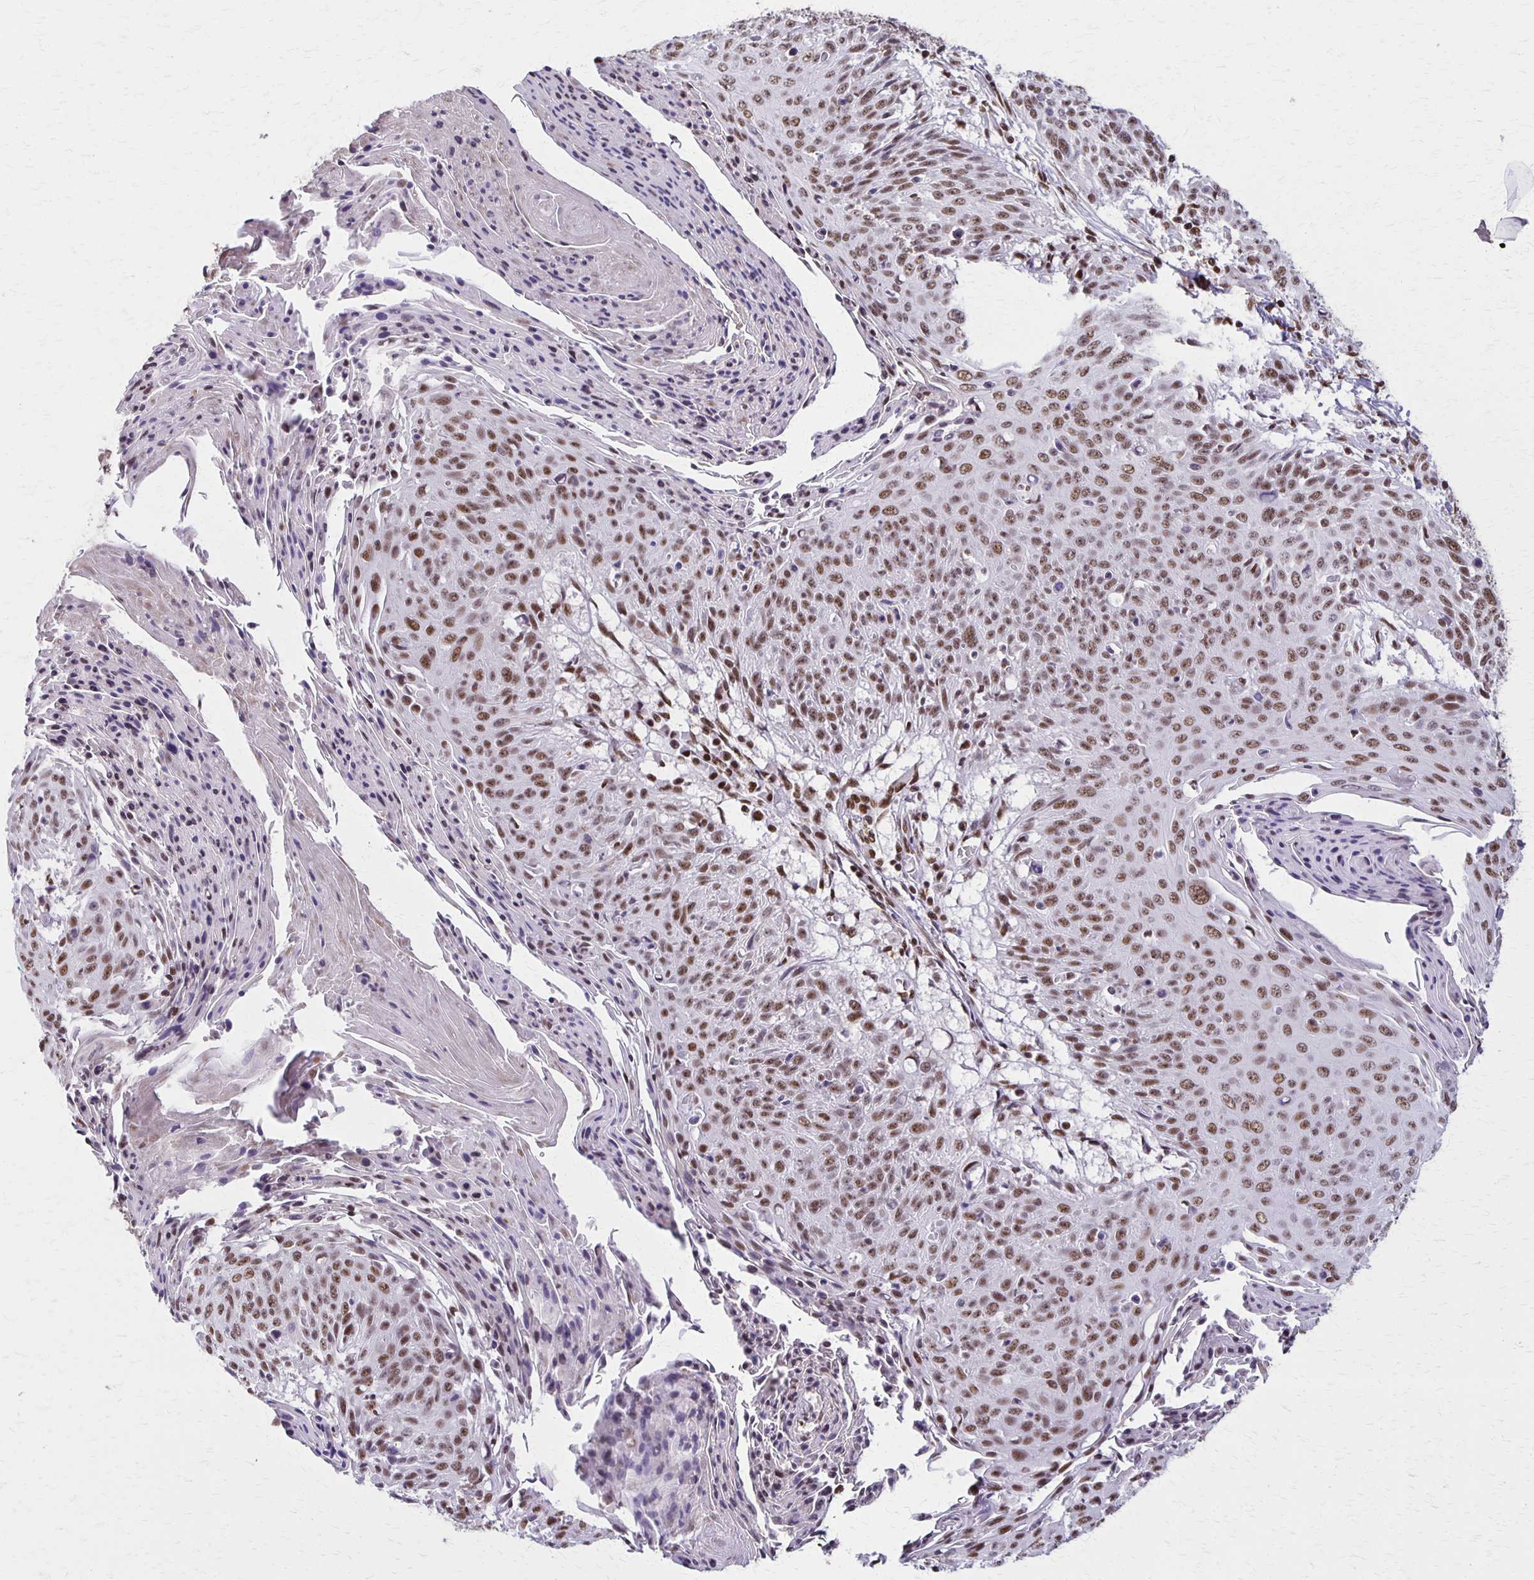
{"staining": {"intensity": "moderate", "quantity": ">75%", "location": "nuclear"}, "tissue": "cervical cancer", "cell_type": "Tumor cells", "image_type": "cancer", "snomed": [{"axis": "morphology", "description": "Squamous cell carcinoma, NOS"}, {"axis": "topography", "description": "Cervix"}], "caption": "Immunohistochemical staining of human cervical cancer (squamous cell carcinoma) displays medium levels of moderate nuclear staining in about >75% of tumor cells.", "gene": "XRCC6", "patient": {"sex": "female", "age": 45}}